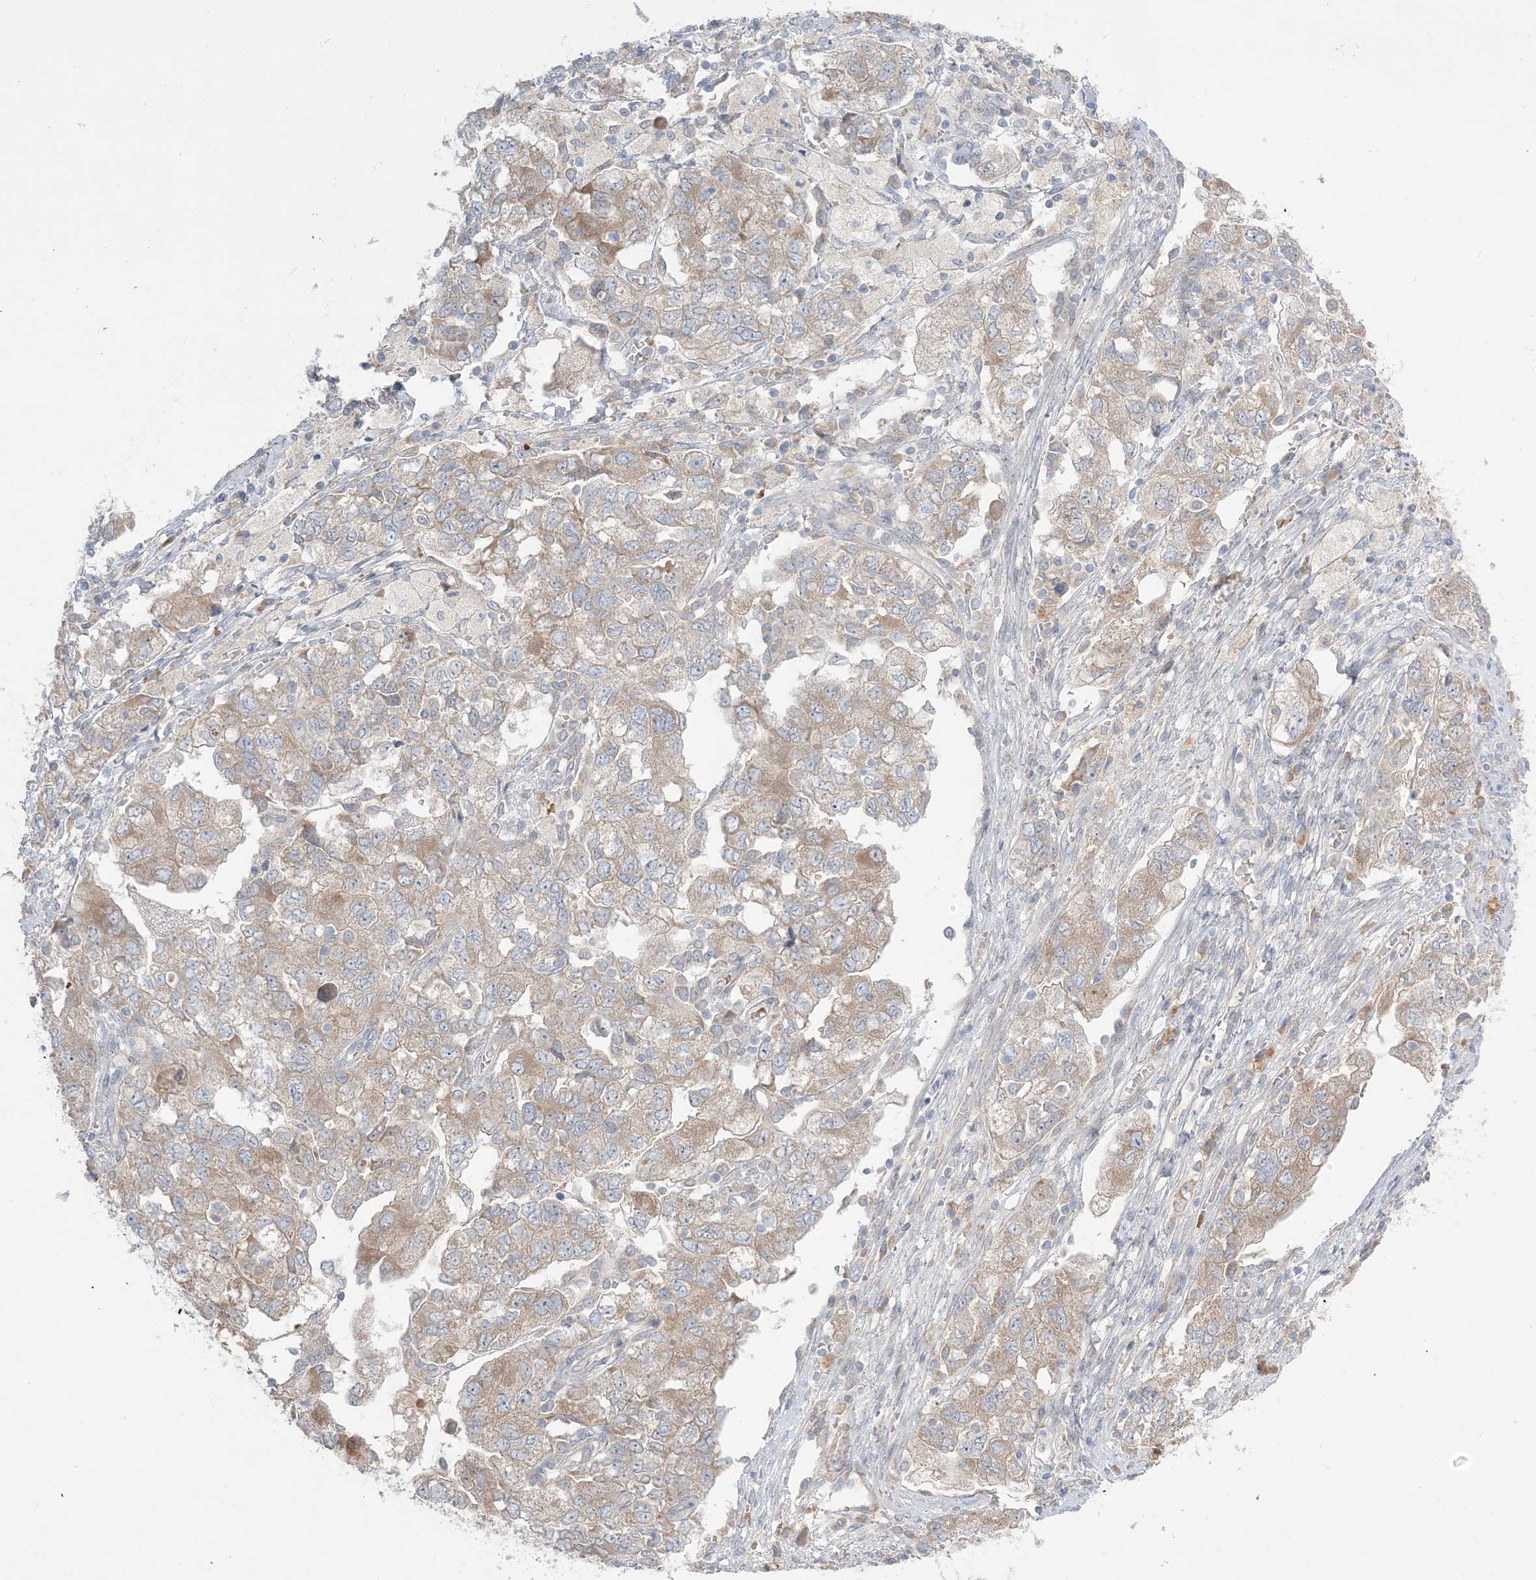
{"staining": {"intensity": "weak", "quantity": "25%-75%", "location": "cytoplasmic/membranous"}, "tissue": "ovarian cancer", "cell_type": "Tumor cells", "image_type": "cancer", "snomed": [{"axis": "morphology", "description": "Carcinoma, NOS"}, {"axis": "morphology", "description": "Cystadenocarcinoma, serous, NOS"}, {"axis": "topography", "description": "Ovary"}], "caption": "Immunohistochemistry of human ovarian cancer exhibits low levels of weak cytoplasmic/membranous expression in approximately 25%-75% of tumor cells. The staining was performed using DAB, with brown indicating positive protein expression. Nuclei are stained blue with hematoxylin.", "gene": "MMGT1", "patient": {"sex": "female", "age": 69}}